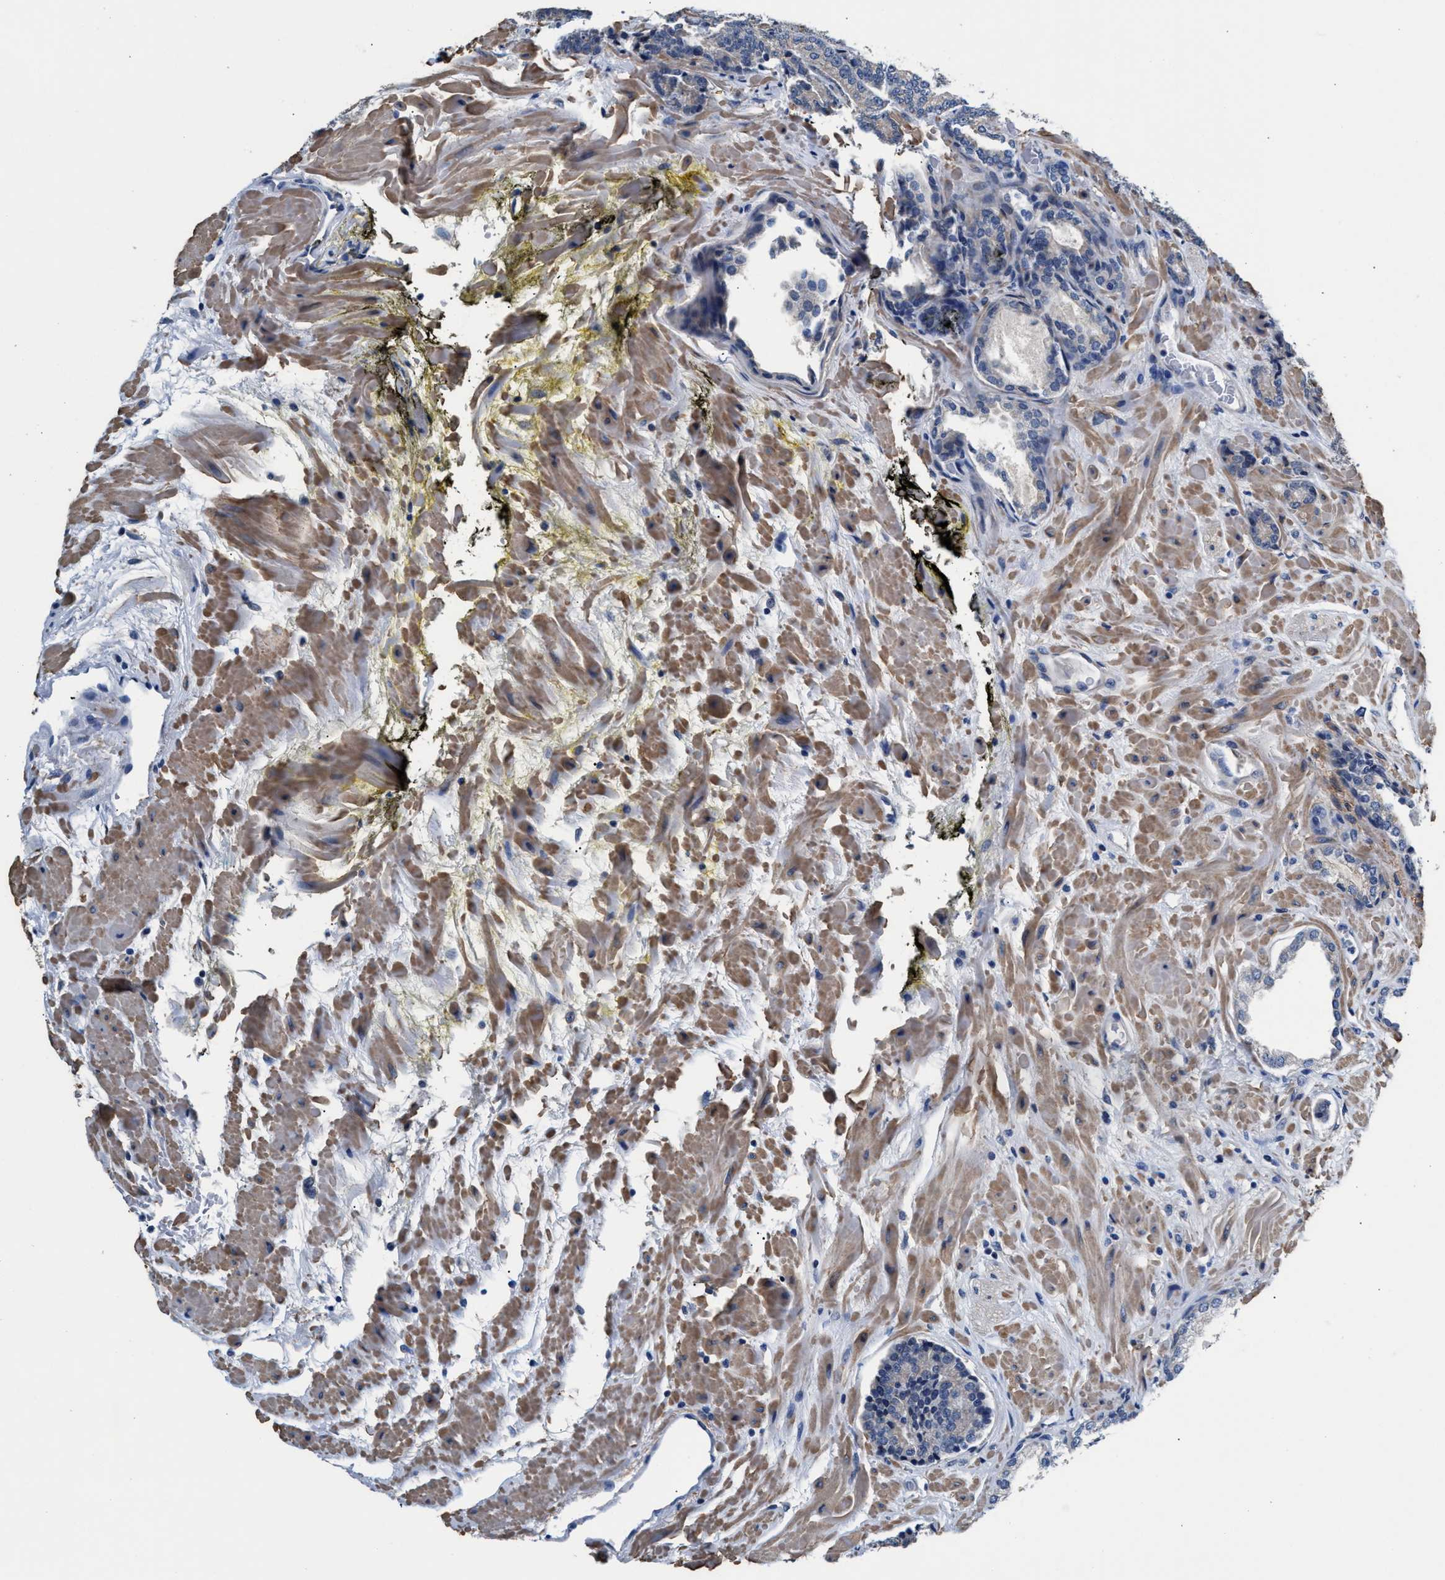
{"staining": {"intensity": "negative", "quantity": "none", "location": "none"}, "tissue": "prostate cancer", "cell_type": "Tumor cells", "image_type": "cancer", "snomed": [{"axis": "morphology", "description": "Adenocarcinoma, High grade"}, {"axis": "topography", "description": "Prostate"}], "caption": "Tumor cells show no significant protein expression in prostate cancer (high-grade adenocarcinoma).", "gene": "MYH3", "patient": {"sex": "male", "age": 61}}